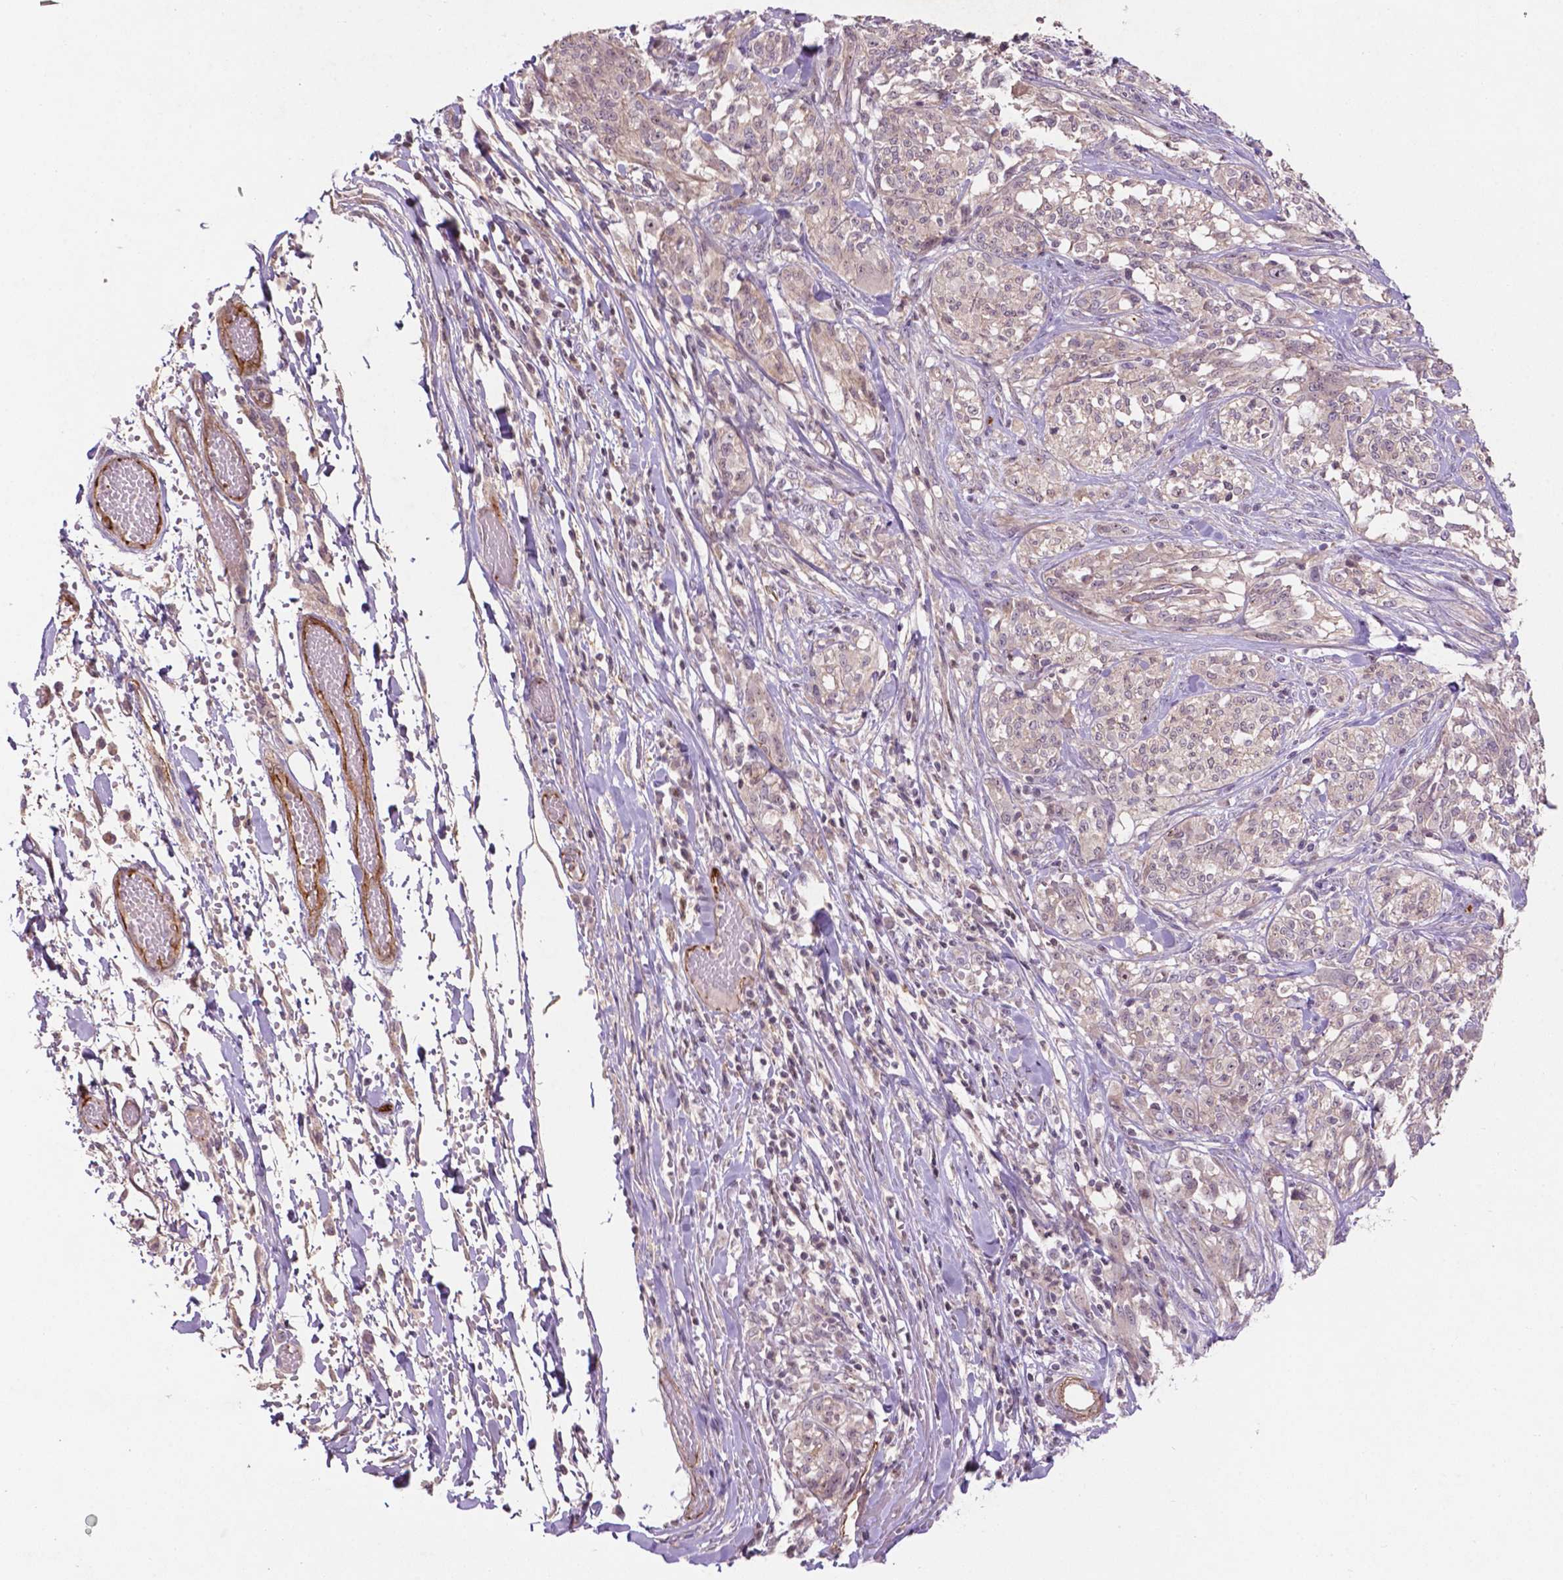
{"staining": {"intensity": "negative", "quantity": "none", "location": "none"}, "tissue": "melanoma", "cell_type": "Tumor cells", "image_type": "cancer", "snomed": [{"axis": "morphology", "description": "Malignant melanoma, NOS"}, {"axis": "topography", "description": "Skin"}], "caption": "A high-resolution histopathology image shows immunohistochemistry (IHC) staining of malignant melanoma, which demonstrates no significant staining in tumor cells. Nuclei are stained in blue.", "gene": "ARL5C", "patient": {"sex": "female", "age": 91}}